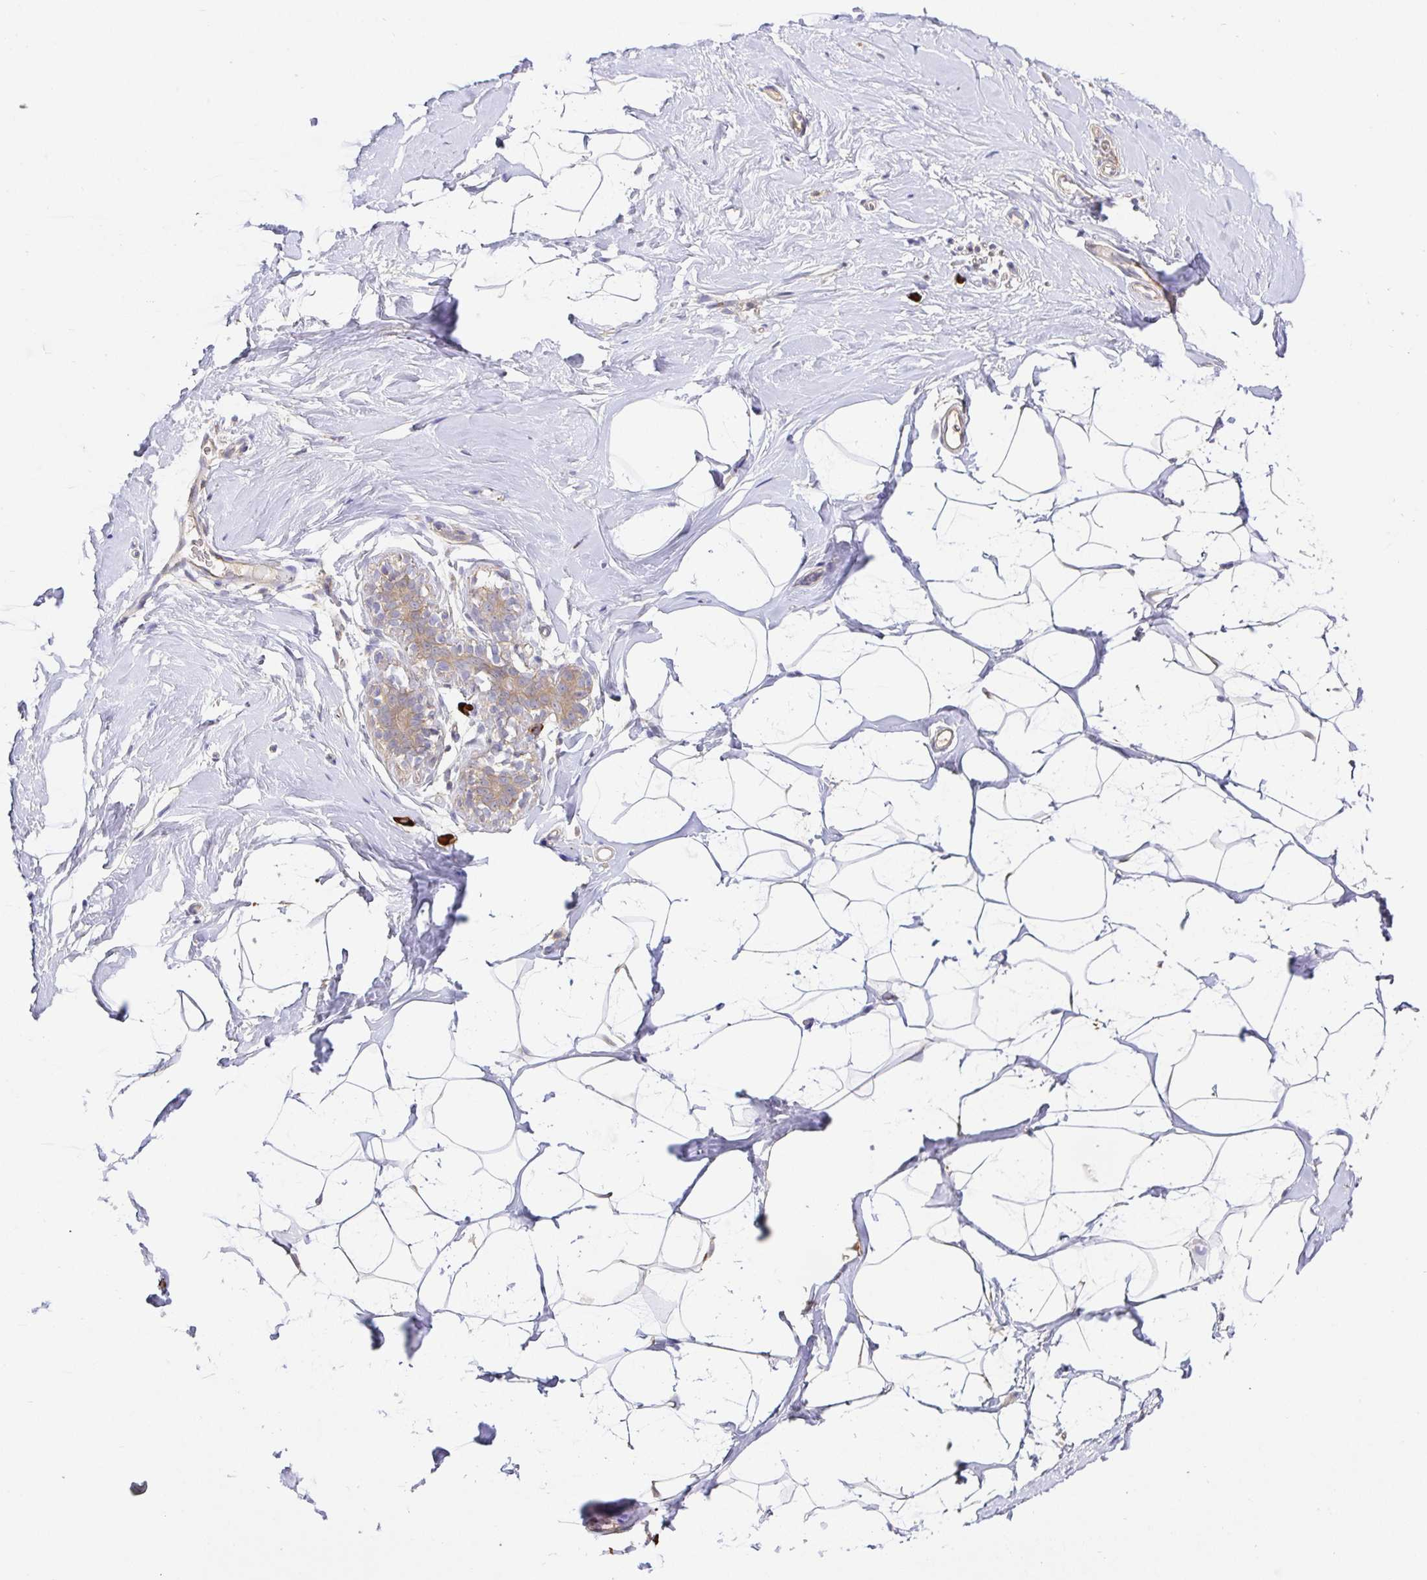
{"staining": {"intensity": "negative", "quantity": "none", "location": "none"}, "tissue": "breast", "cell_type": "Adipocytes", "image_type": "normal", "snomed": [{"axis": "morphology", "description": "Normal tissue, NOS"}, {"axis": "topography", "description": "Breast"}], "caption": "Histopathology image shows no significant protein staining in adipocytes of normal breast. Brightfield microscopy of IHC stained with DAB (brown) and hematoxylin (blue), captured at high magnification.", "gene": "HAGH", "patient": {"sex": "female", "age": 32}}